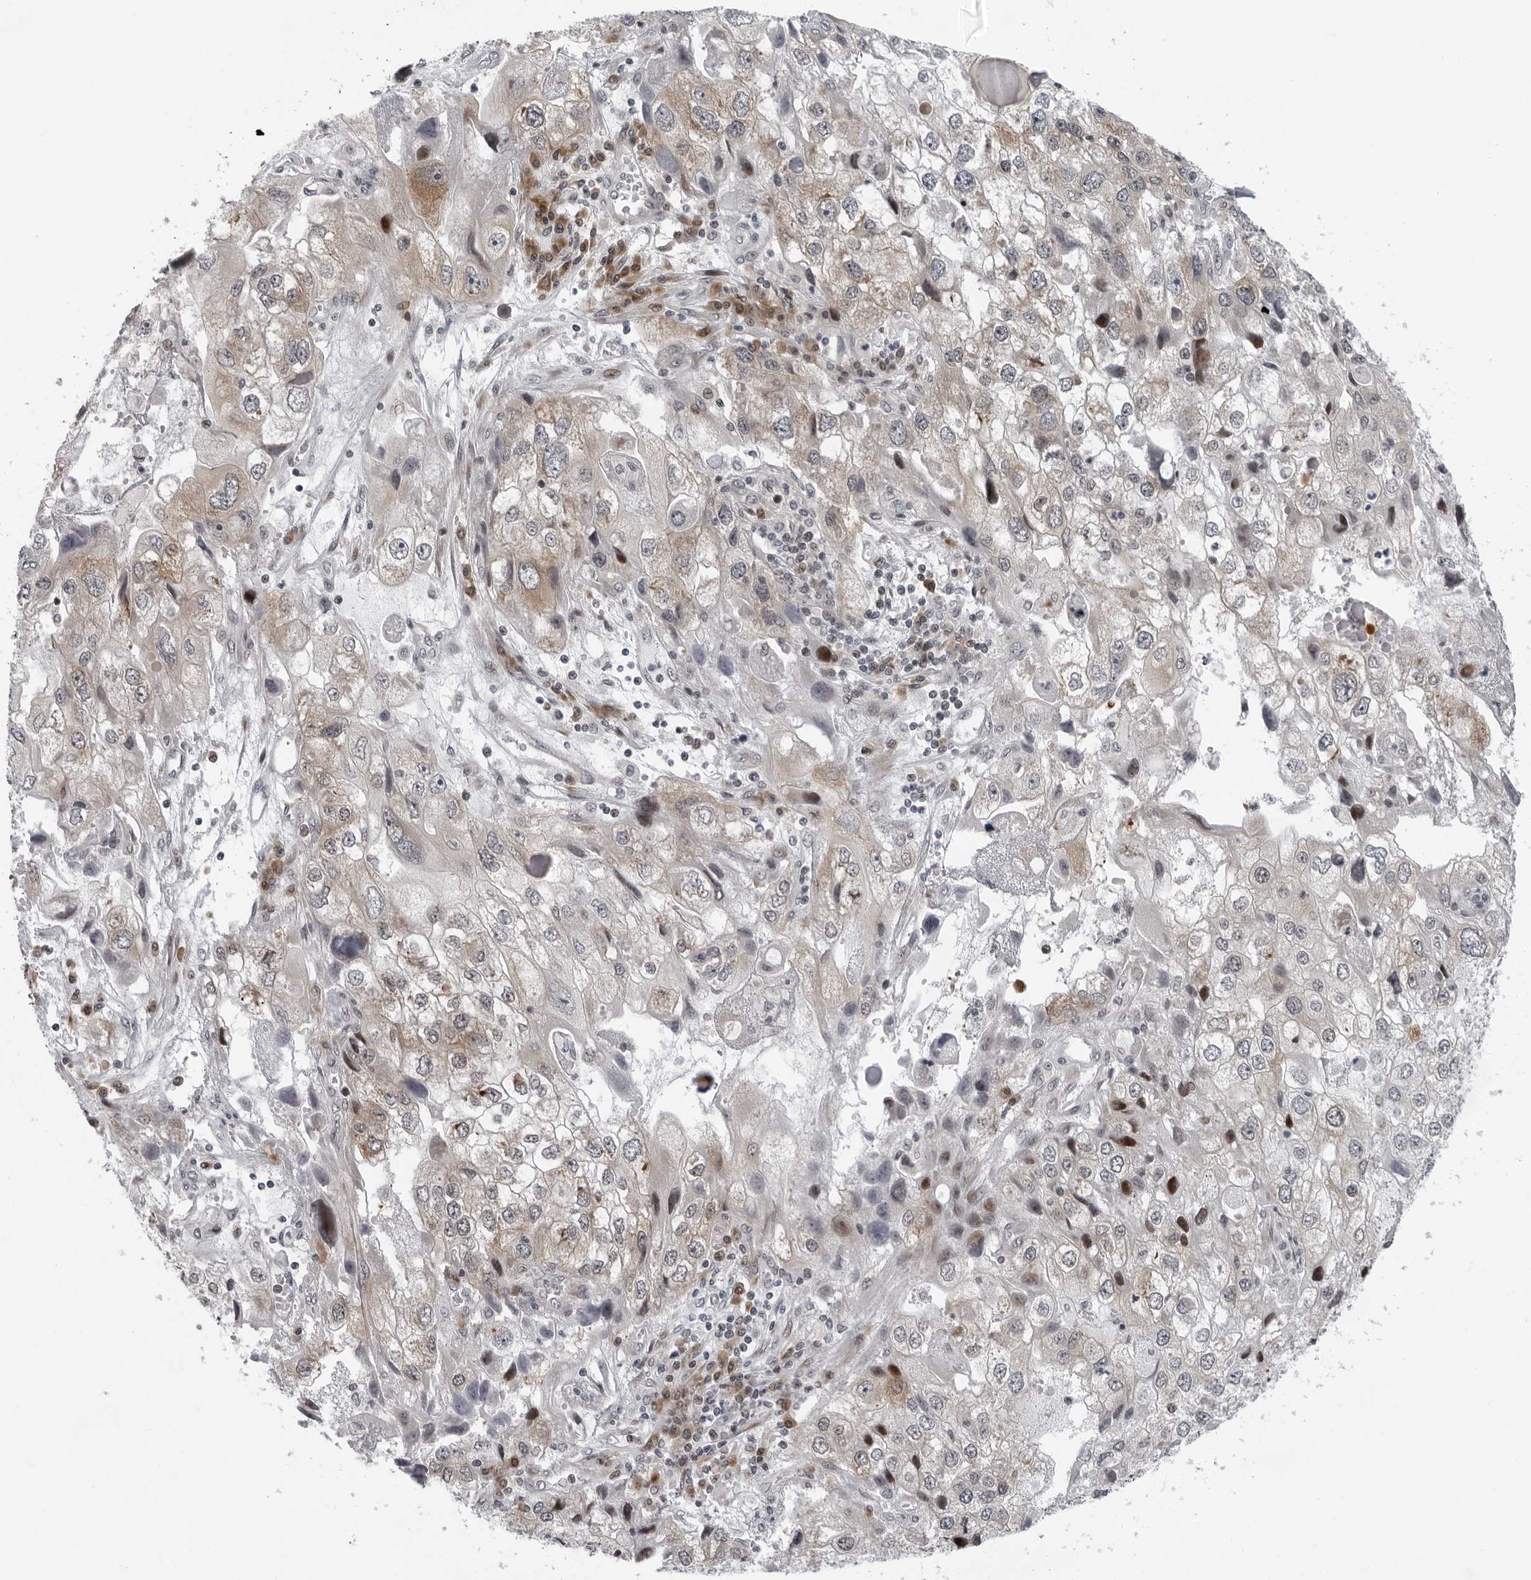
{"staining": {"intensity": "moderate", "quantity": "<25%", "location": "cytoplasmic/membranous"}, "tissue": "endometrial cancer", "cell_type": "Tumor cells", "image_type": "cancer", "snomed": [{"axis": "morphology", "description": "Adenocarcinoma, NOS"}, {"axis": "topography", "description": "Endometrium"}], "caption": "This photomicrograph shows endometrial adenocarcinoma stained with immunohistochemistry (IHC) to label a protein in brown. The cytoplasmic/membranous of tumor cells show moderate positivity for the protein. Nuclei are counter-stained blue.", "gene": "PIP4K2C", "patient": {"sex": "female", "age": 49}}